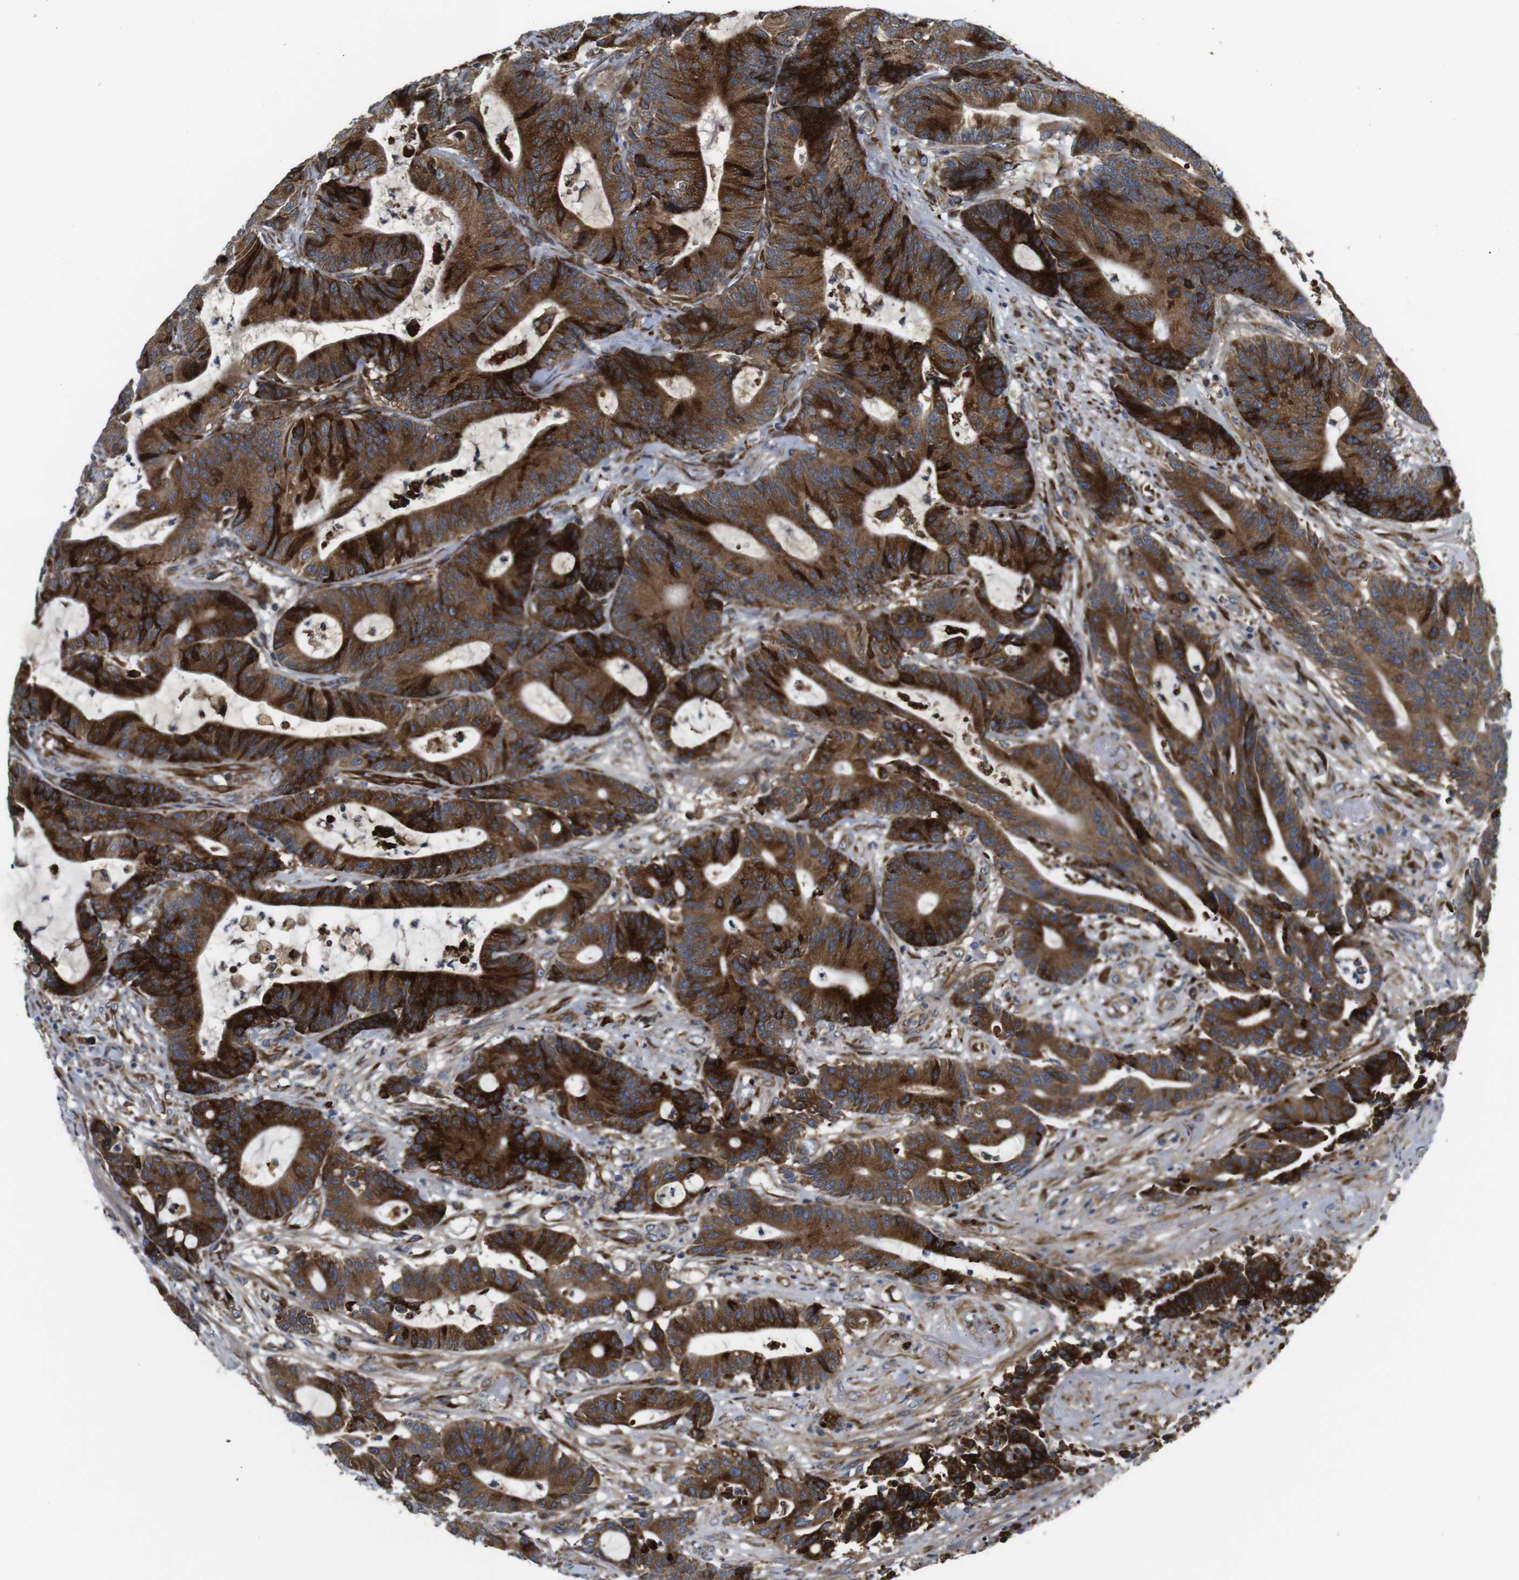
{"staining": {"intensity": "strong", "quantity": ">75%", "location": "cytoplasmic/membranous"}, "tissue": "colorectal cancer", "cell_type": "Tumor cells", "image_type": "cancer", "snomed": [{"axis": "morphology", "description": "Adenocarcinoma, NOS"}, {"axis": "topography", "description": "Colon"}], "caption": "Tumor cells exhibit high levels of strong cytoplasmic/membranous positivity in approximately >75% of cells in human colorectal adenocarcinoma. (DAB IHC with brightfield microscopy, high magnification).", "gene": "UBE2G2", "patient": {"sex": "female", "age": 84}}